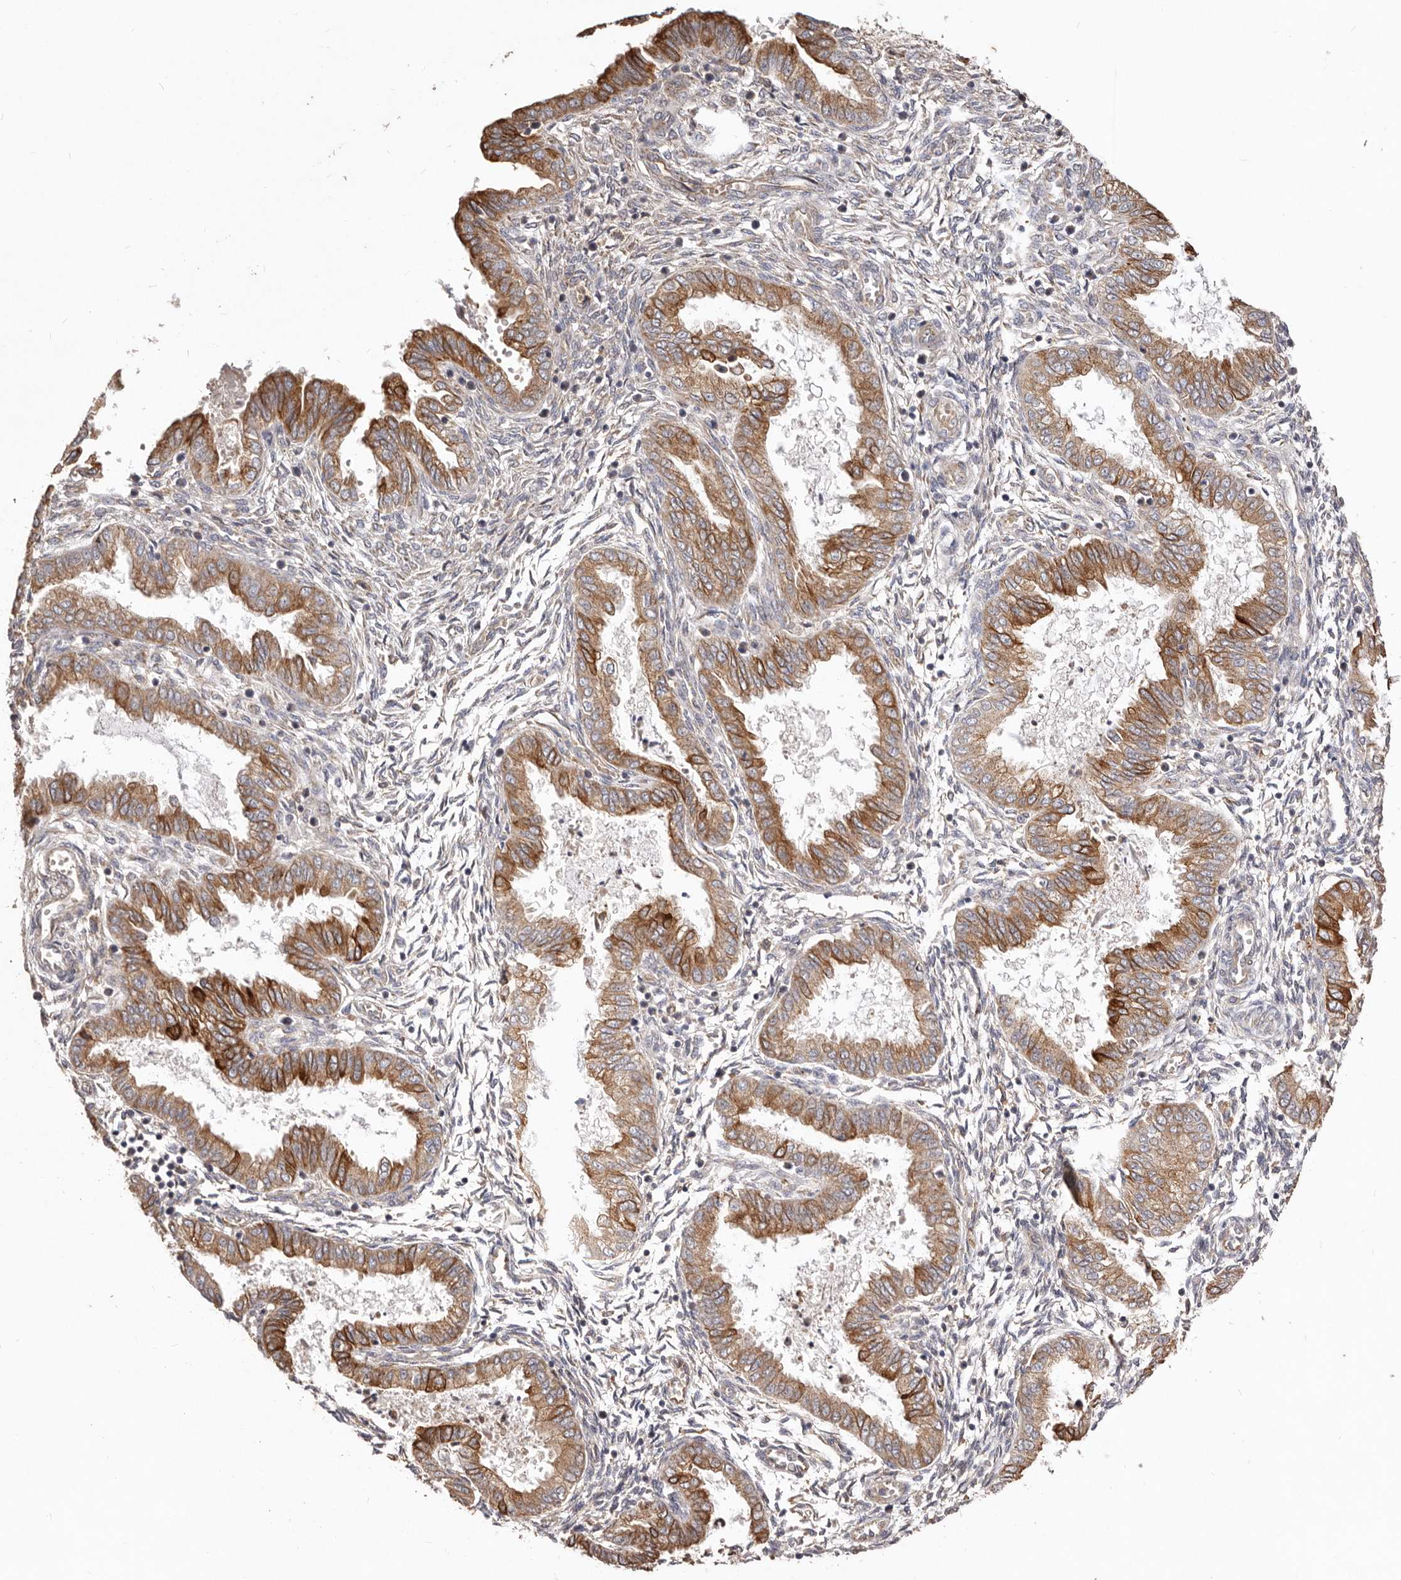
{"staining": {"intensity": "weak", "quantity": "25%-75%", "location": "cytoplasmic/membranous"}, "tissue": "endometrium", "cell_type": "Cells in endometrial stroma", "image_type": "normal", "snomed": [{"axis": "morphology", "description": "Normal tissue, NOS"}, {"axis": "topography", "description": "Endometrium"}], "caption": "Cells in endometrial stroma demonstrate low levels of weak cytoplasmic/membranous expression in about 25%-75% of cells in normal human endometrium.", "gene": "LRRC25", "patient": {"sex": "female", "age": 33}}